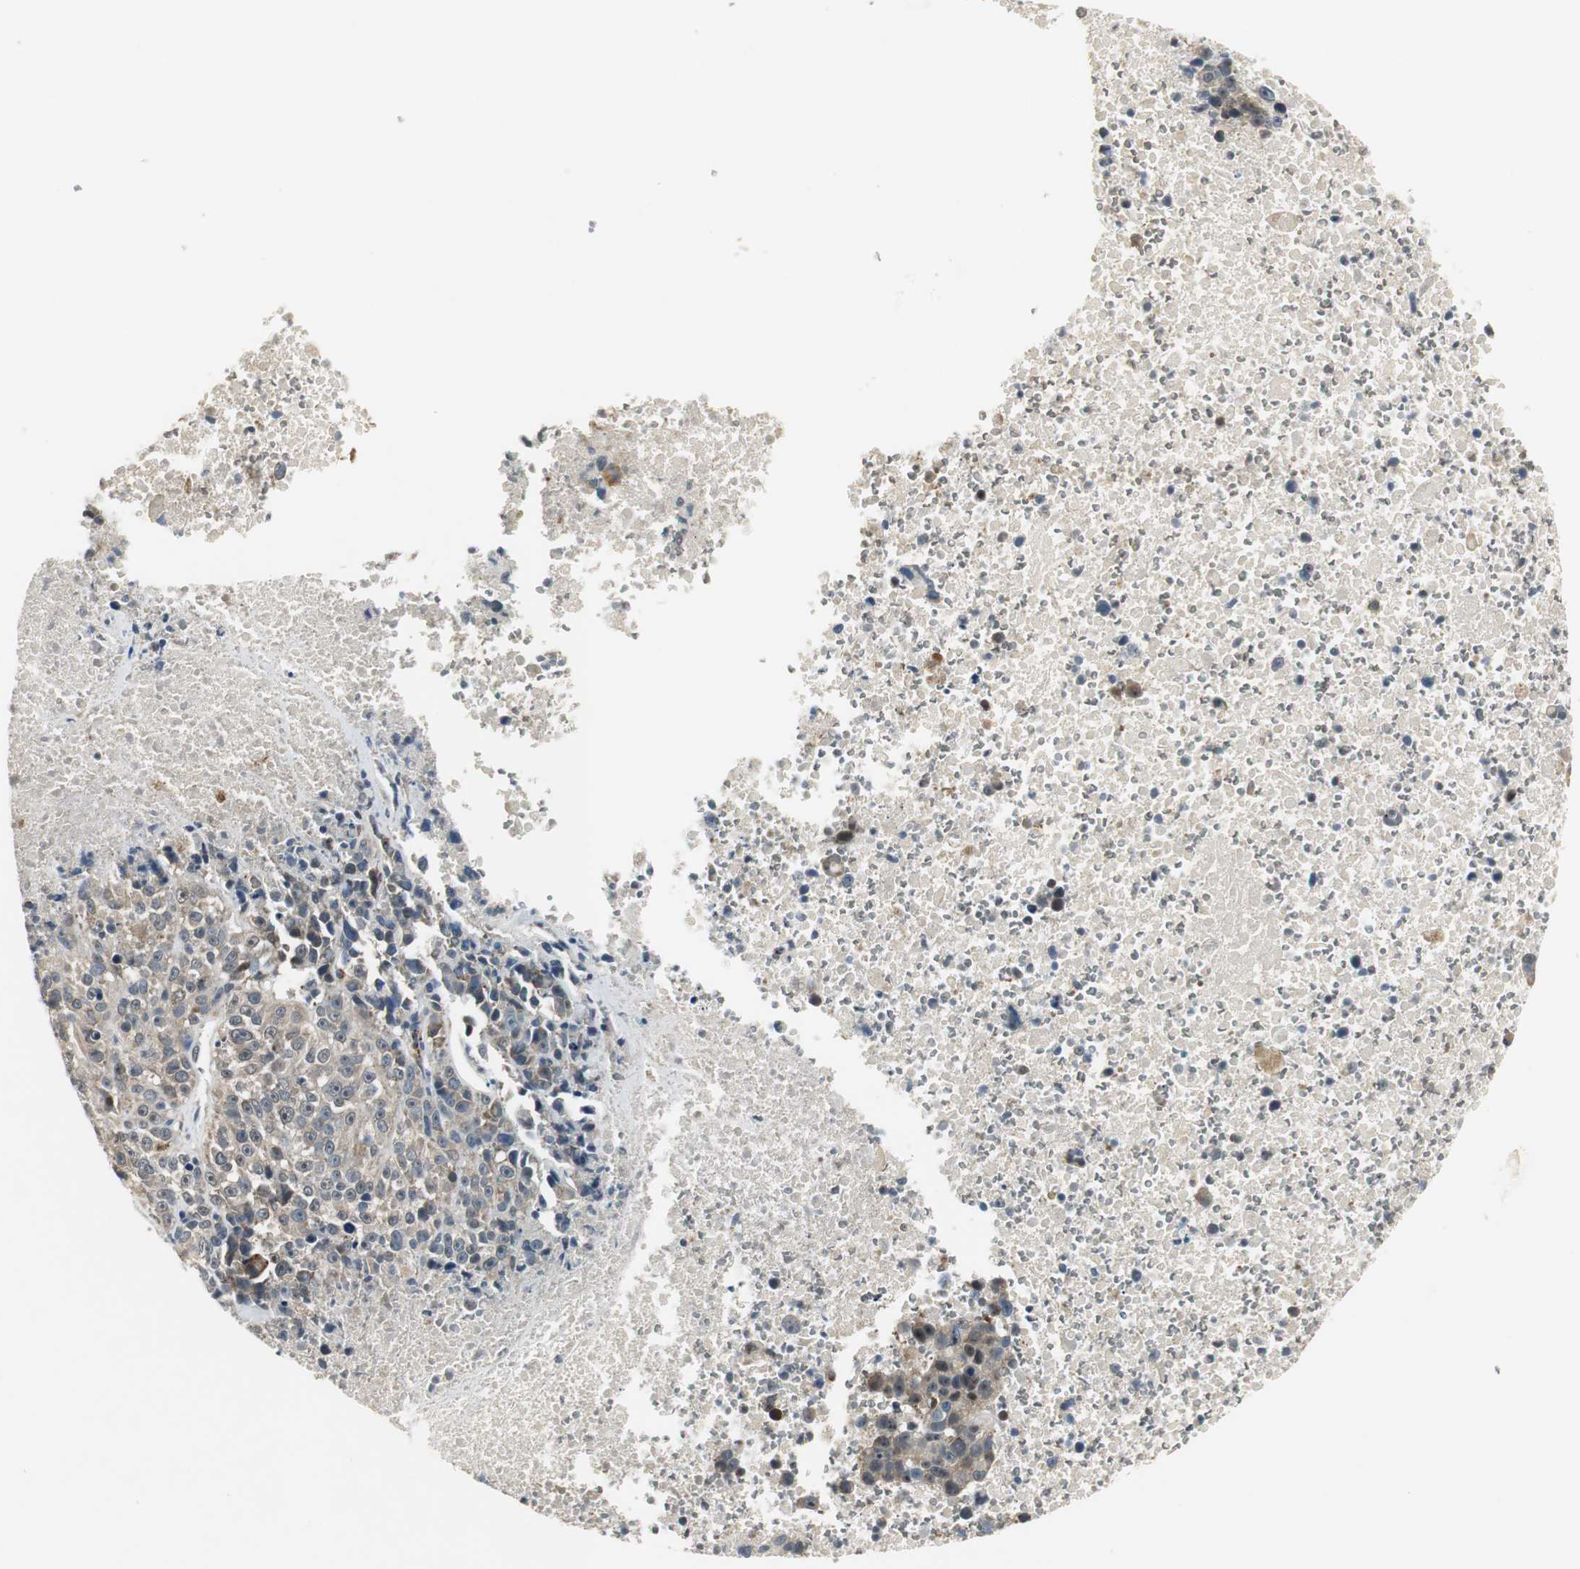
{"staining": {"intensity": "weak", "quantity": ">75%", "location": "cytoplasmic/membranous"}, "tissue": "melanoma", "cell_type": "Tumor cells", "image_type": "cancer", "snomed": [{"axis": "morphology", "description": "Malignant melanoma, Metastatic site"}, {"axis": "topography", "description": "Cerebral cortex"}], "caption": "Protein staining shows weak cytoplasmic/membranous positivity in approximately >75% of tumor cells in malignant melanoma (metastatic site).", "gene": "CCT5", "patient": {"sex": "female", "age": 52}}